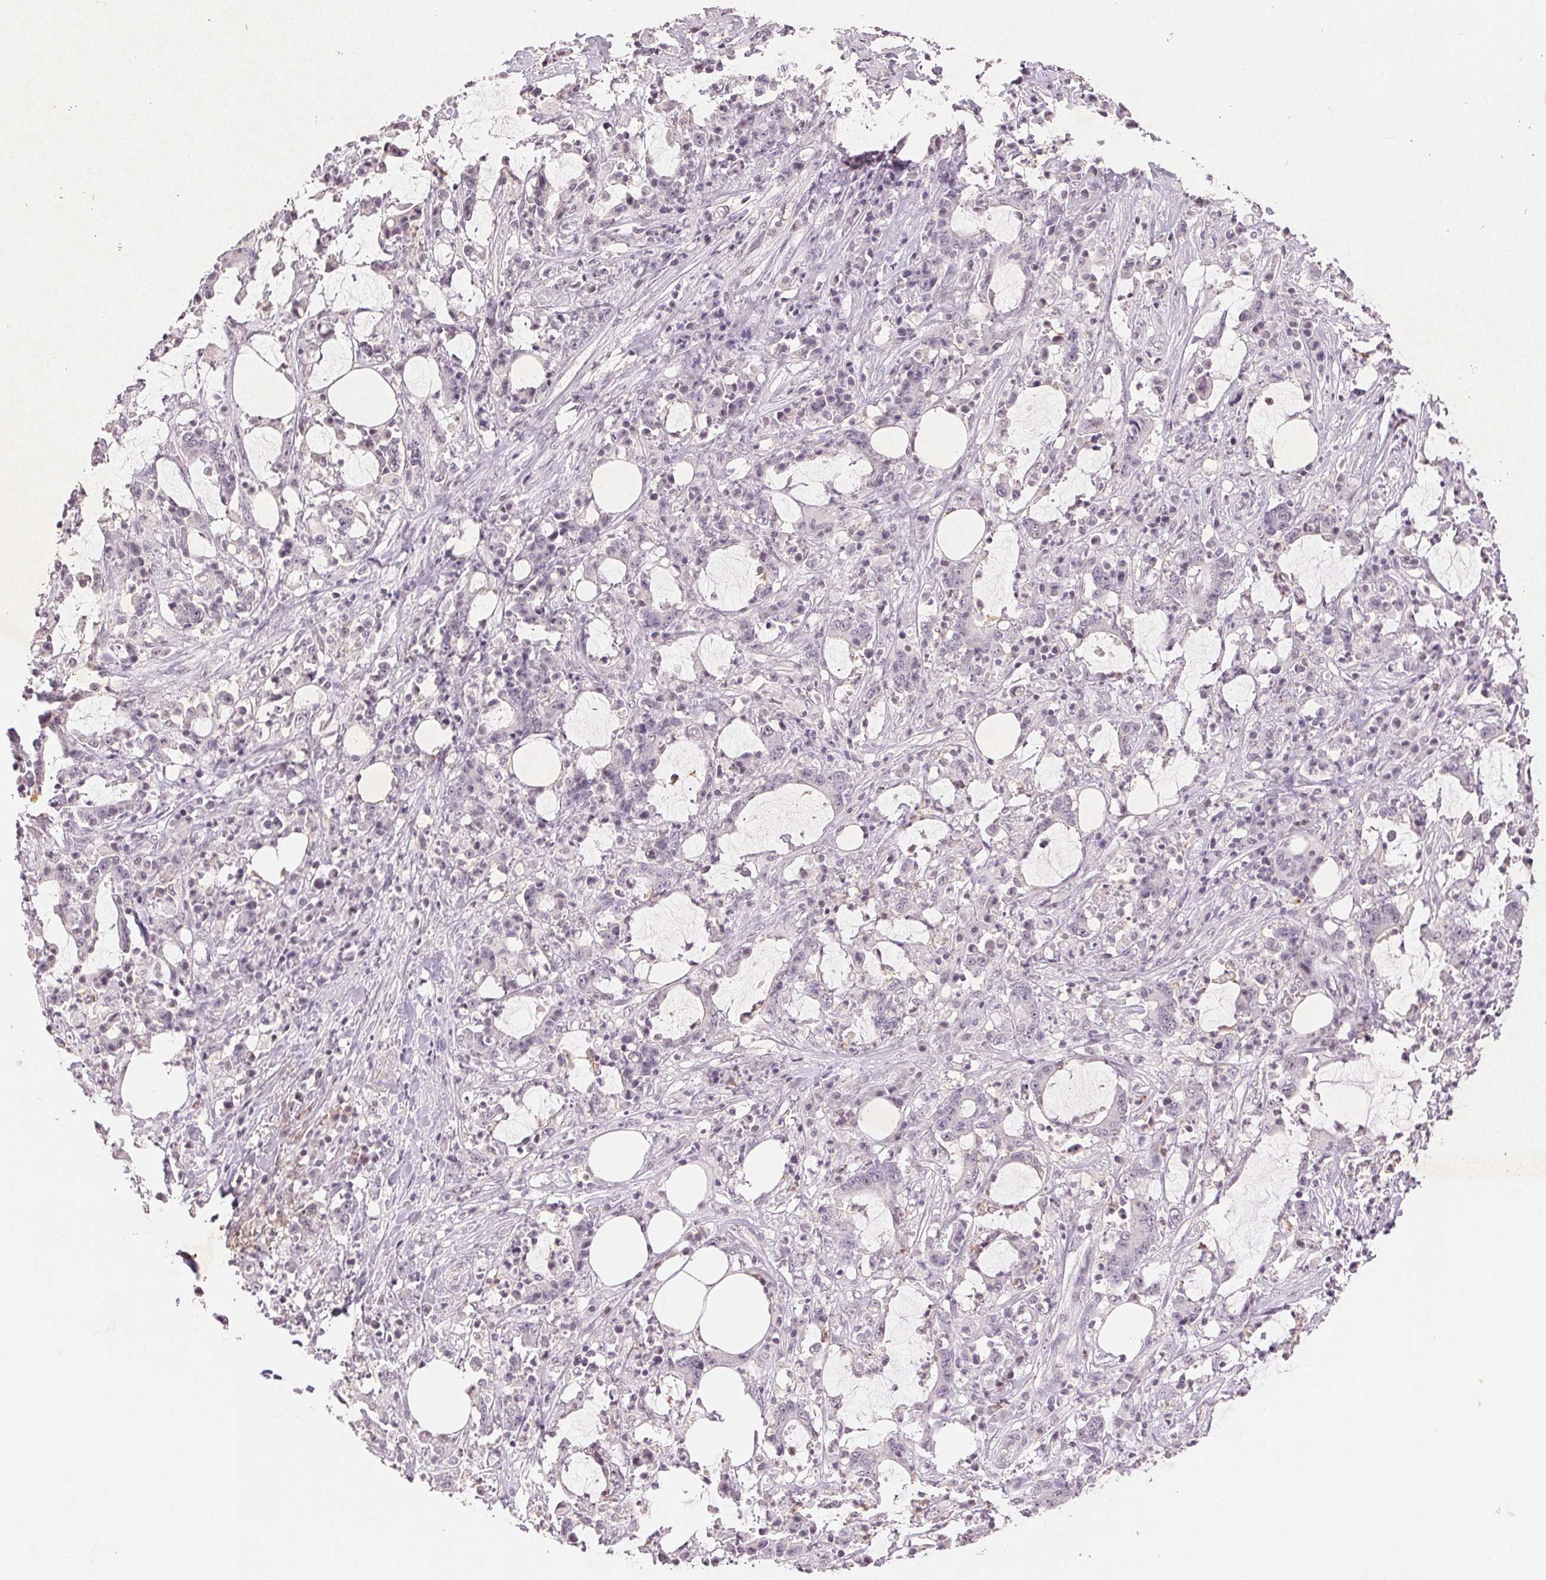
{"staining": {"intensity": "negative", "quantity": "none", "location": "none"}, "tissue": "stomach cancer", "cell_type": "Tumor cells", "image_type": "cancer", "snomed": [{"axis": "morphology", "description": "Adenocarcinoma, NOS"}, {"axis": "topography", "description": "Stomach, upper"}], "caption": "Tumor cells are negative for protein expression in human stomach cancer (adenocarcinoma).", "gene": "SMTN", "patient": {"sex": "male", "age": 68}}